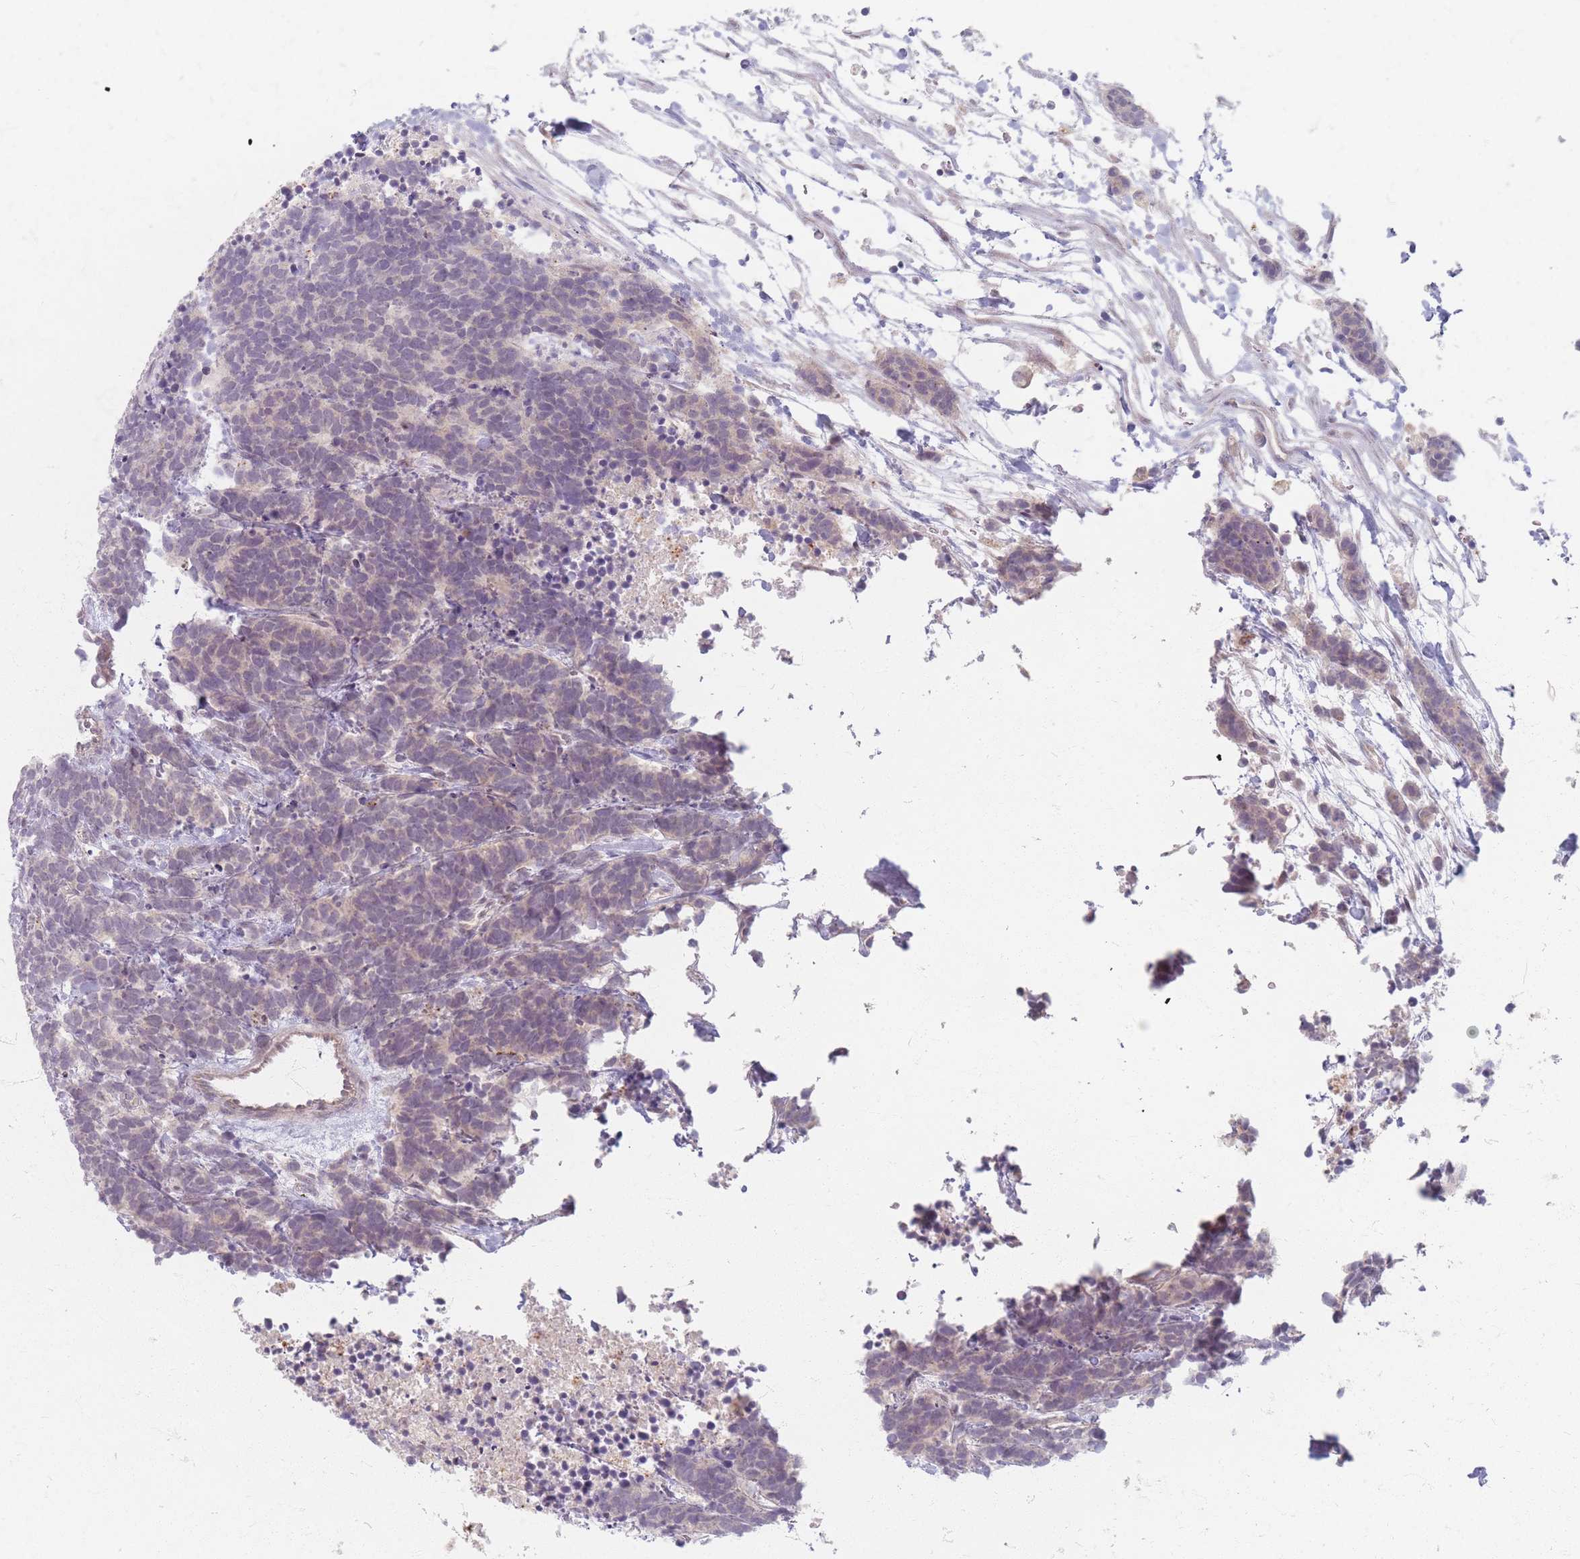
{"staining": {"intensity": "weak", "quantity": "<25%", "location": "cytoplasmic/membranous"}, "tissue": "carcinoid", "cell_type": "Tumor cells", "image_type": "cancer", "snomed": [{"axis": "morphology", "description": "Carcinoma, NOS"}, {"axis": "morphology", "description": "Carcinoid, malignant, NOS"}, {"axis": "topography", "description": "Prostate"}], "caption": "High power microscopy micrograph of an IHC photomicrograph of carcinoid, revealing no significant positivity in tumor cells.", "gene": "GABRA6", "patient": {"sex": "male", "age": 57}}